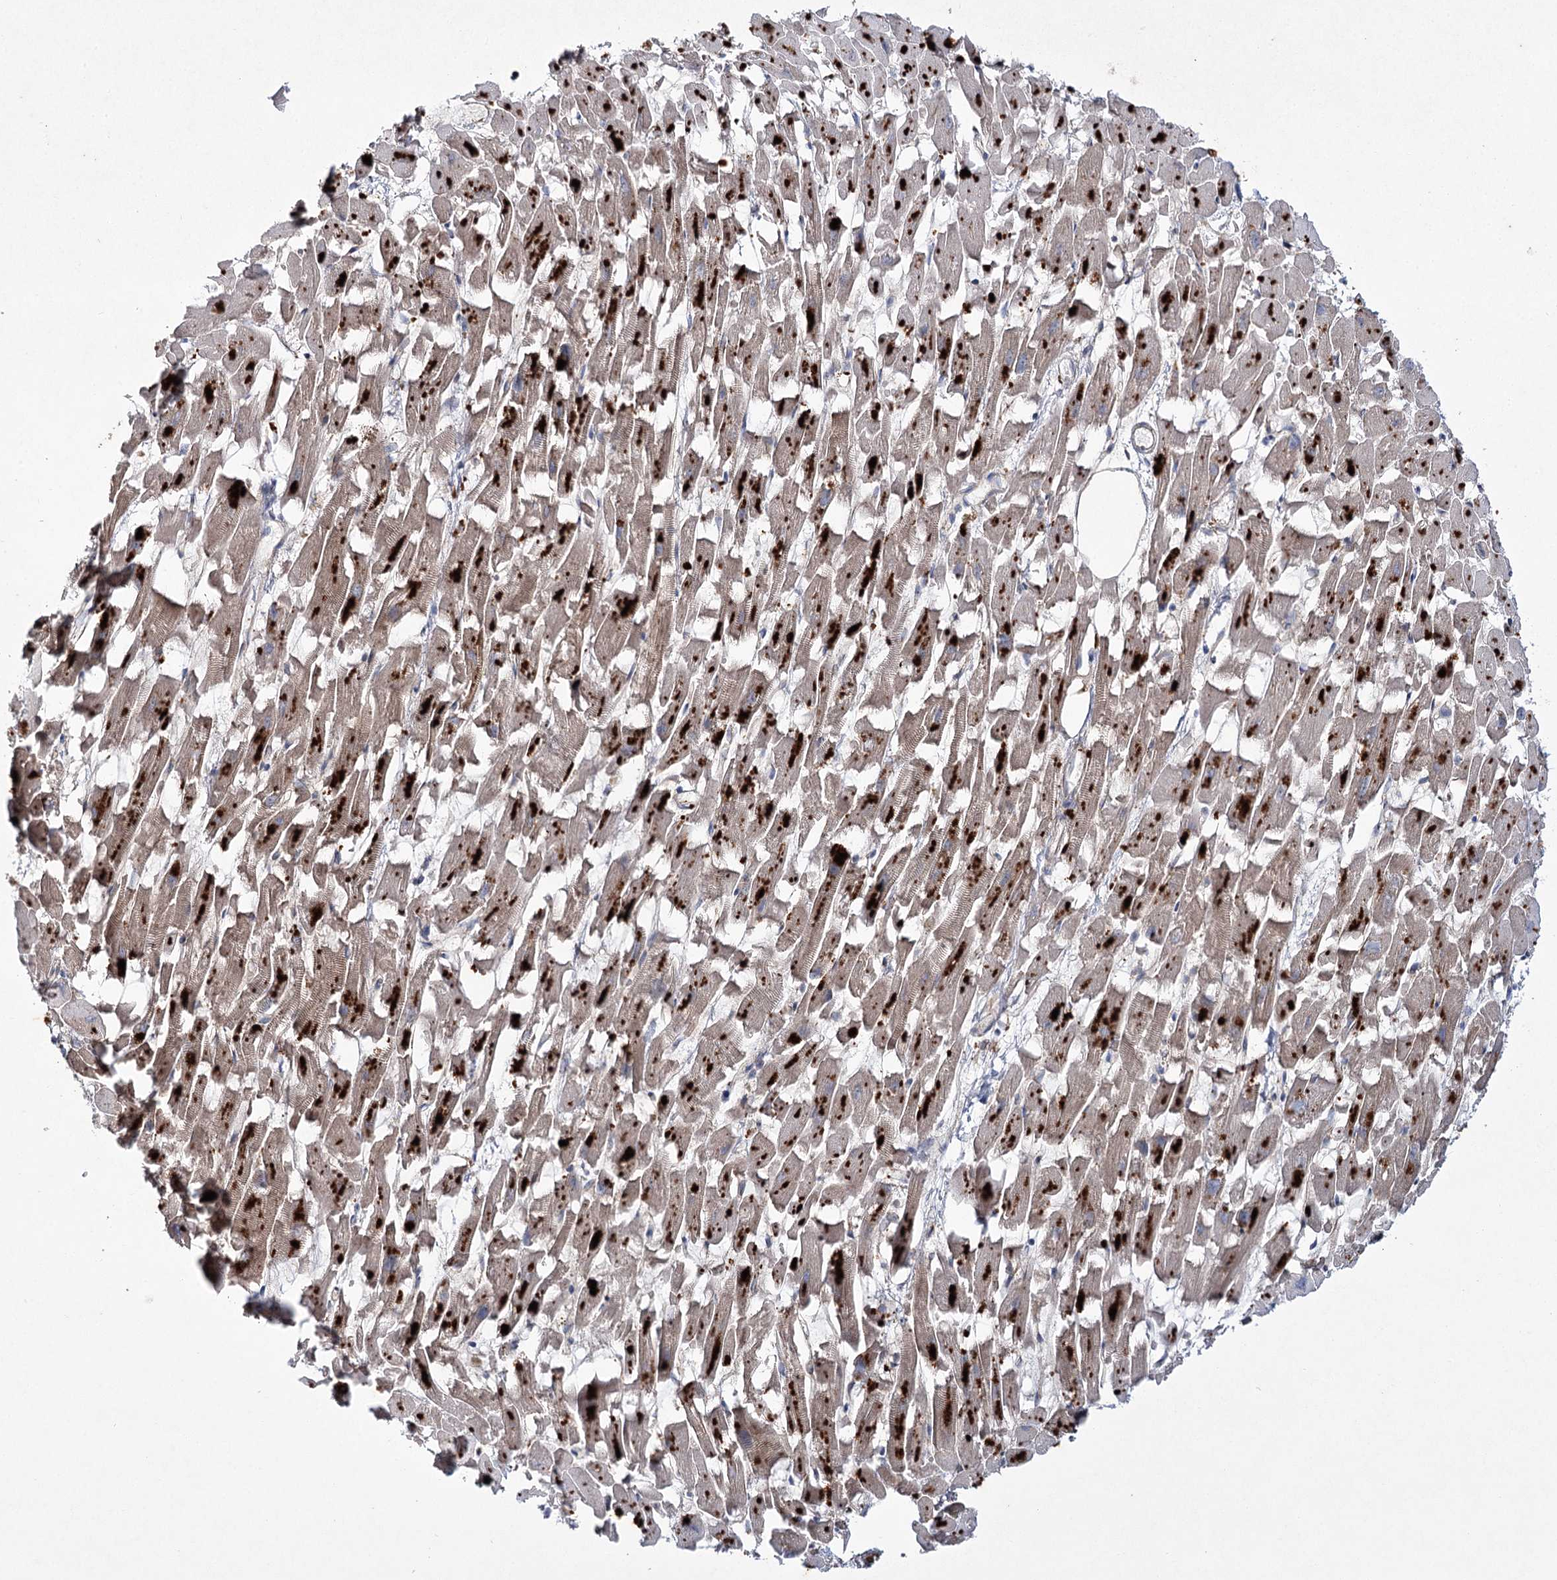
{"staining": {"intensity": "strong", "quantity": "25%-75%", "location": "cytoplasmic/membranous"}, "tissue": "heart muscle", "cell_type": "Cardiomyocytes", "image_type": "normal", "snomed": [{"axis": "morphology", "description": "Normal tissue, NOS"}, {"axis": "topography", "description": "Heart"}], "caption": "DAB (3,3'-diaminobenzidine) immunohistochemical staining of unremarkable human heart muscle shows strong cytoplasmic/membranous protein staining in about 25%-75% of cardiomyocytes.", "gene": "VWA2", "patient": {"sex": "female", "age": 64}}